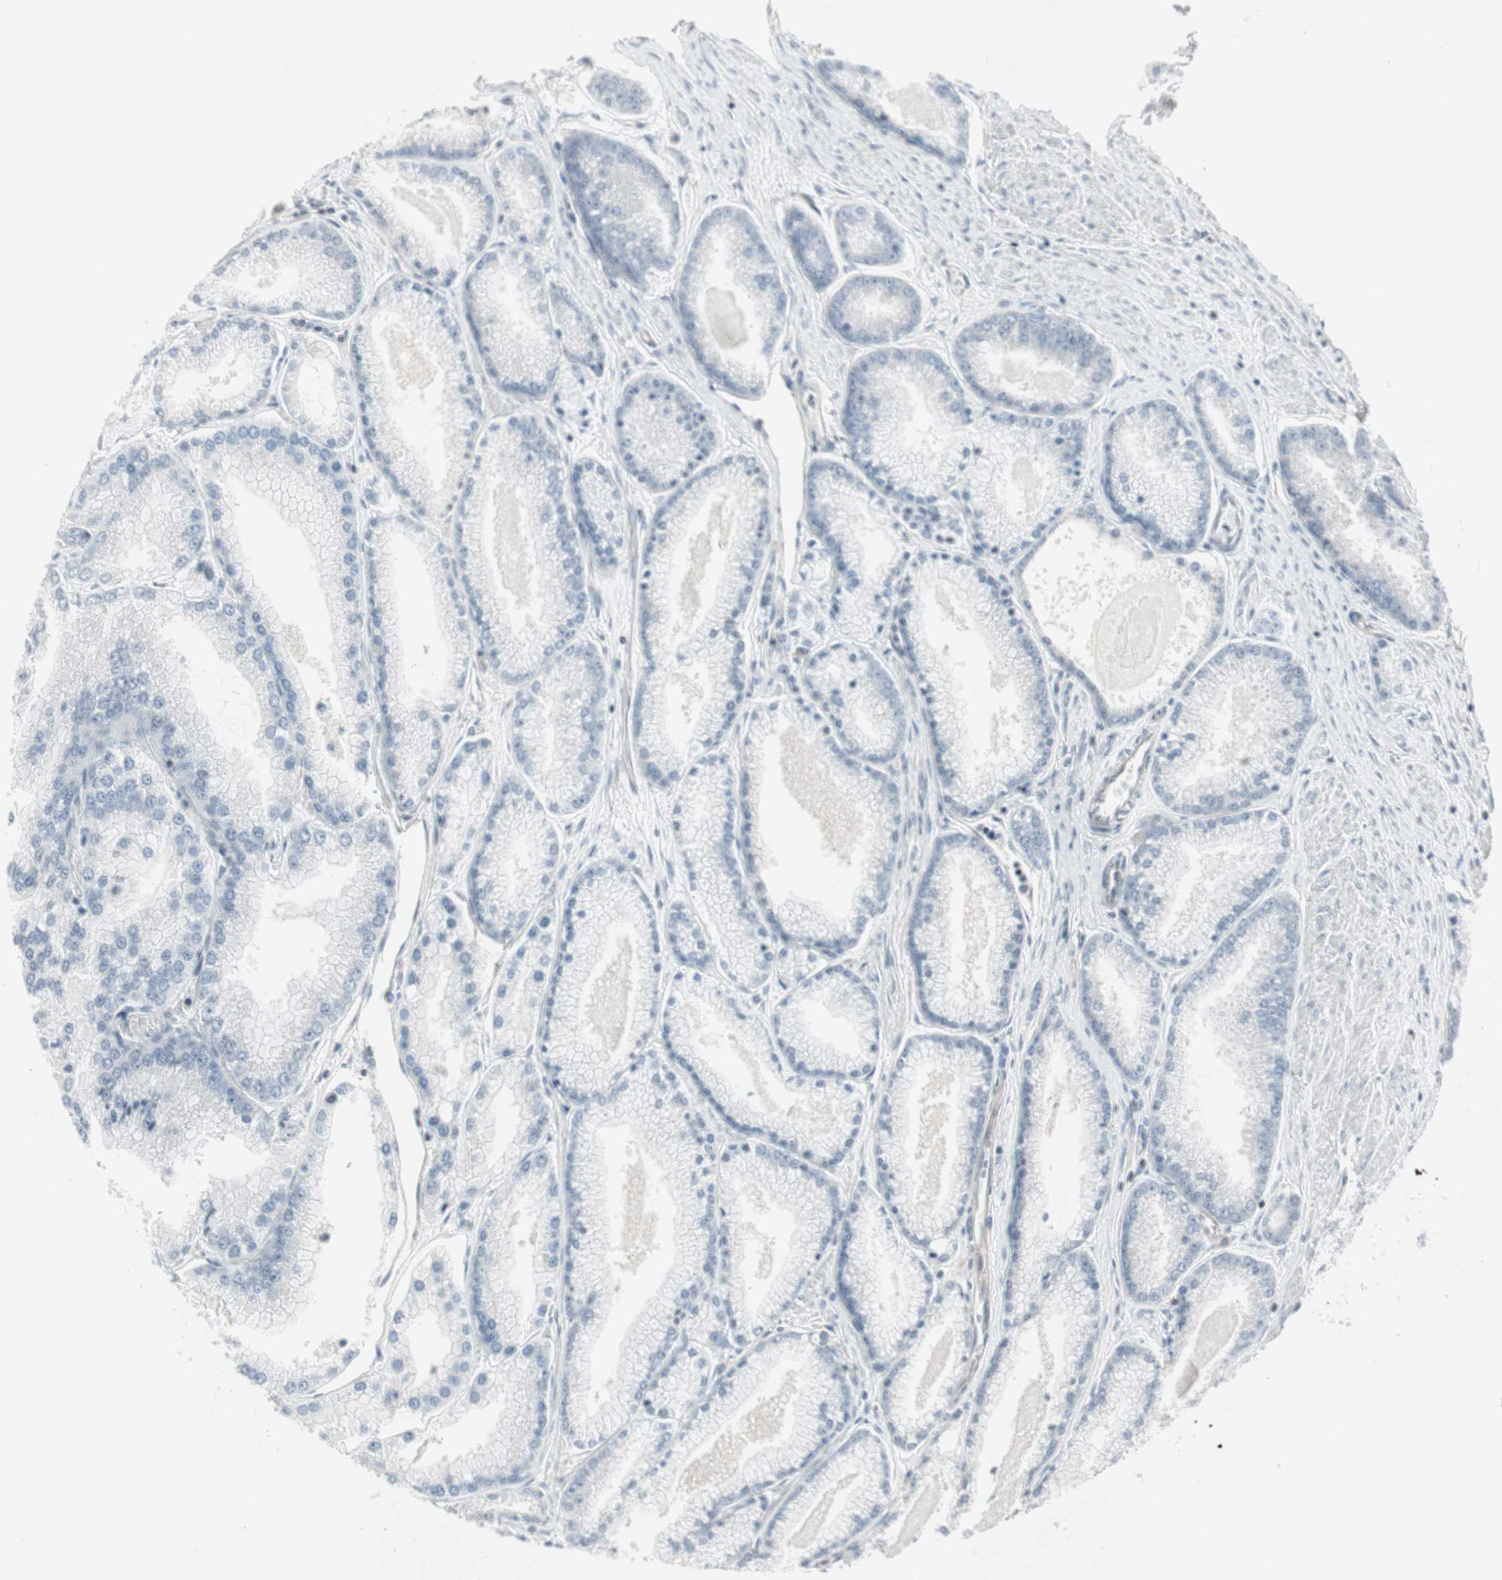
{"staining": {"intensity": "negative", "quantity": "none", "location": "none"}, "tissue": "prostate cancer", "cell_type": "Tumor cells", "image_type": "cancer", "snomed": [{"axis": "morphology", "description": "Adenocarcinoma, High grade"}, {"axis": "topography", "description": "Prostate"}], "caption": "DAB (3,3'-diaminobenzidine) immunohistochemical staining of prostate cancer exhibits no significant positivity in tumor cells.", "gene": "ARHGEF1", "patient": {"sex": "male", "age": 61}}